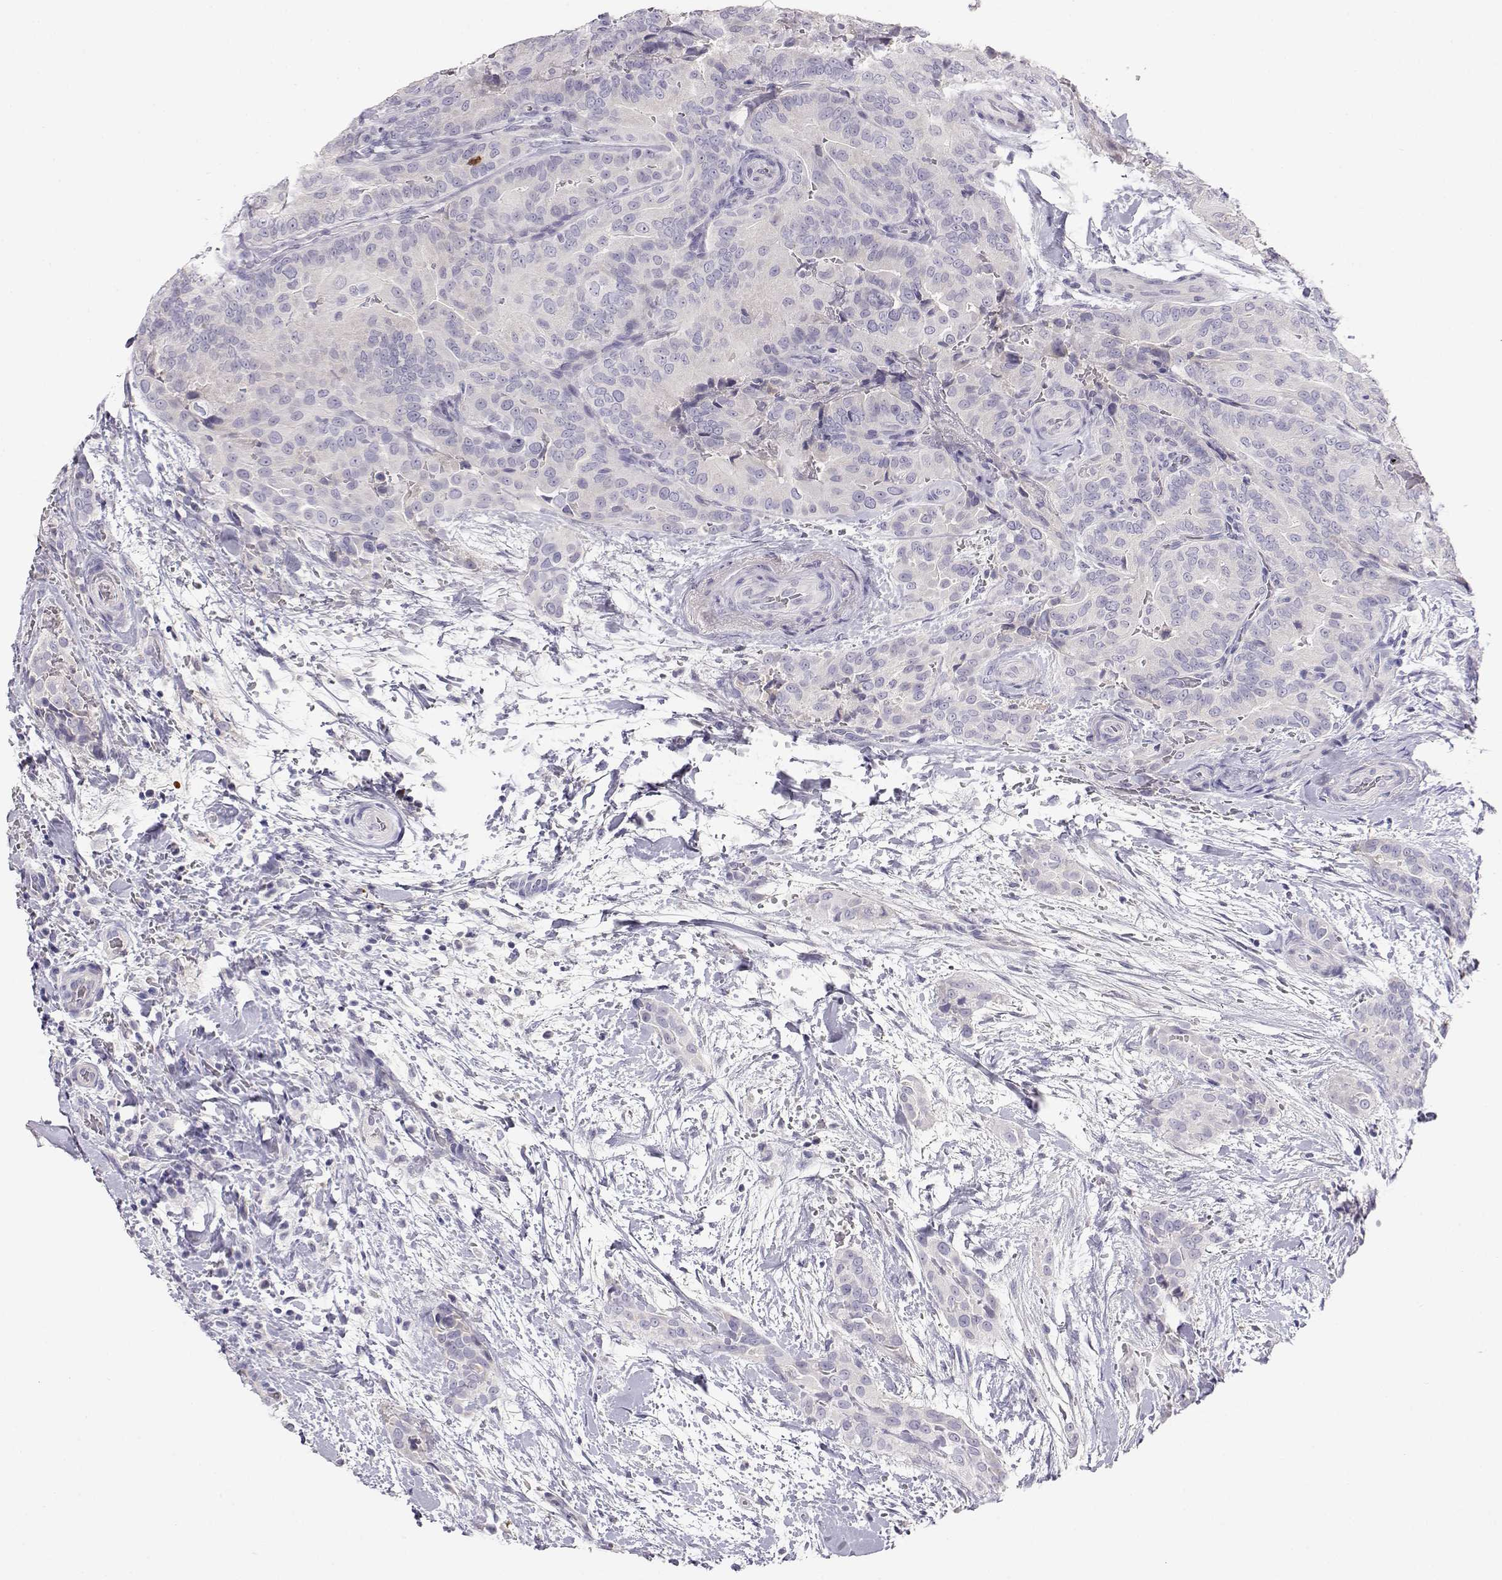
{"staining": {"intensity": "negative", "quantity": "none", "location": "none"}, "tissue": "thyroid cancer", "cell_type": "Tumor cells", "image_type": "cancer", "snomed": [{"axis": "morphology", "description": "Papillary adenocarcinoma, NOS"}, {"axis": "topography", "description": "Thyroid gland"}], "caption": "Immunohistochemistry (IHC) photomicrograph of human thyroid cancer stained for a protein (brown), which reveals no positivity in tumor cells.", "gene": "CDHR1", "patient": {"sex": "male", "age": 61}}